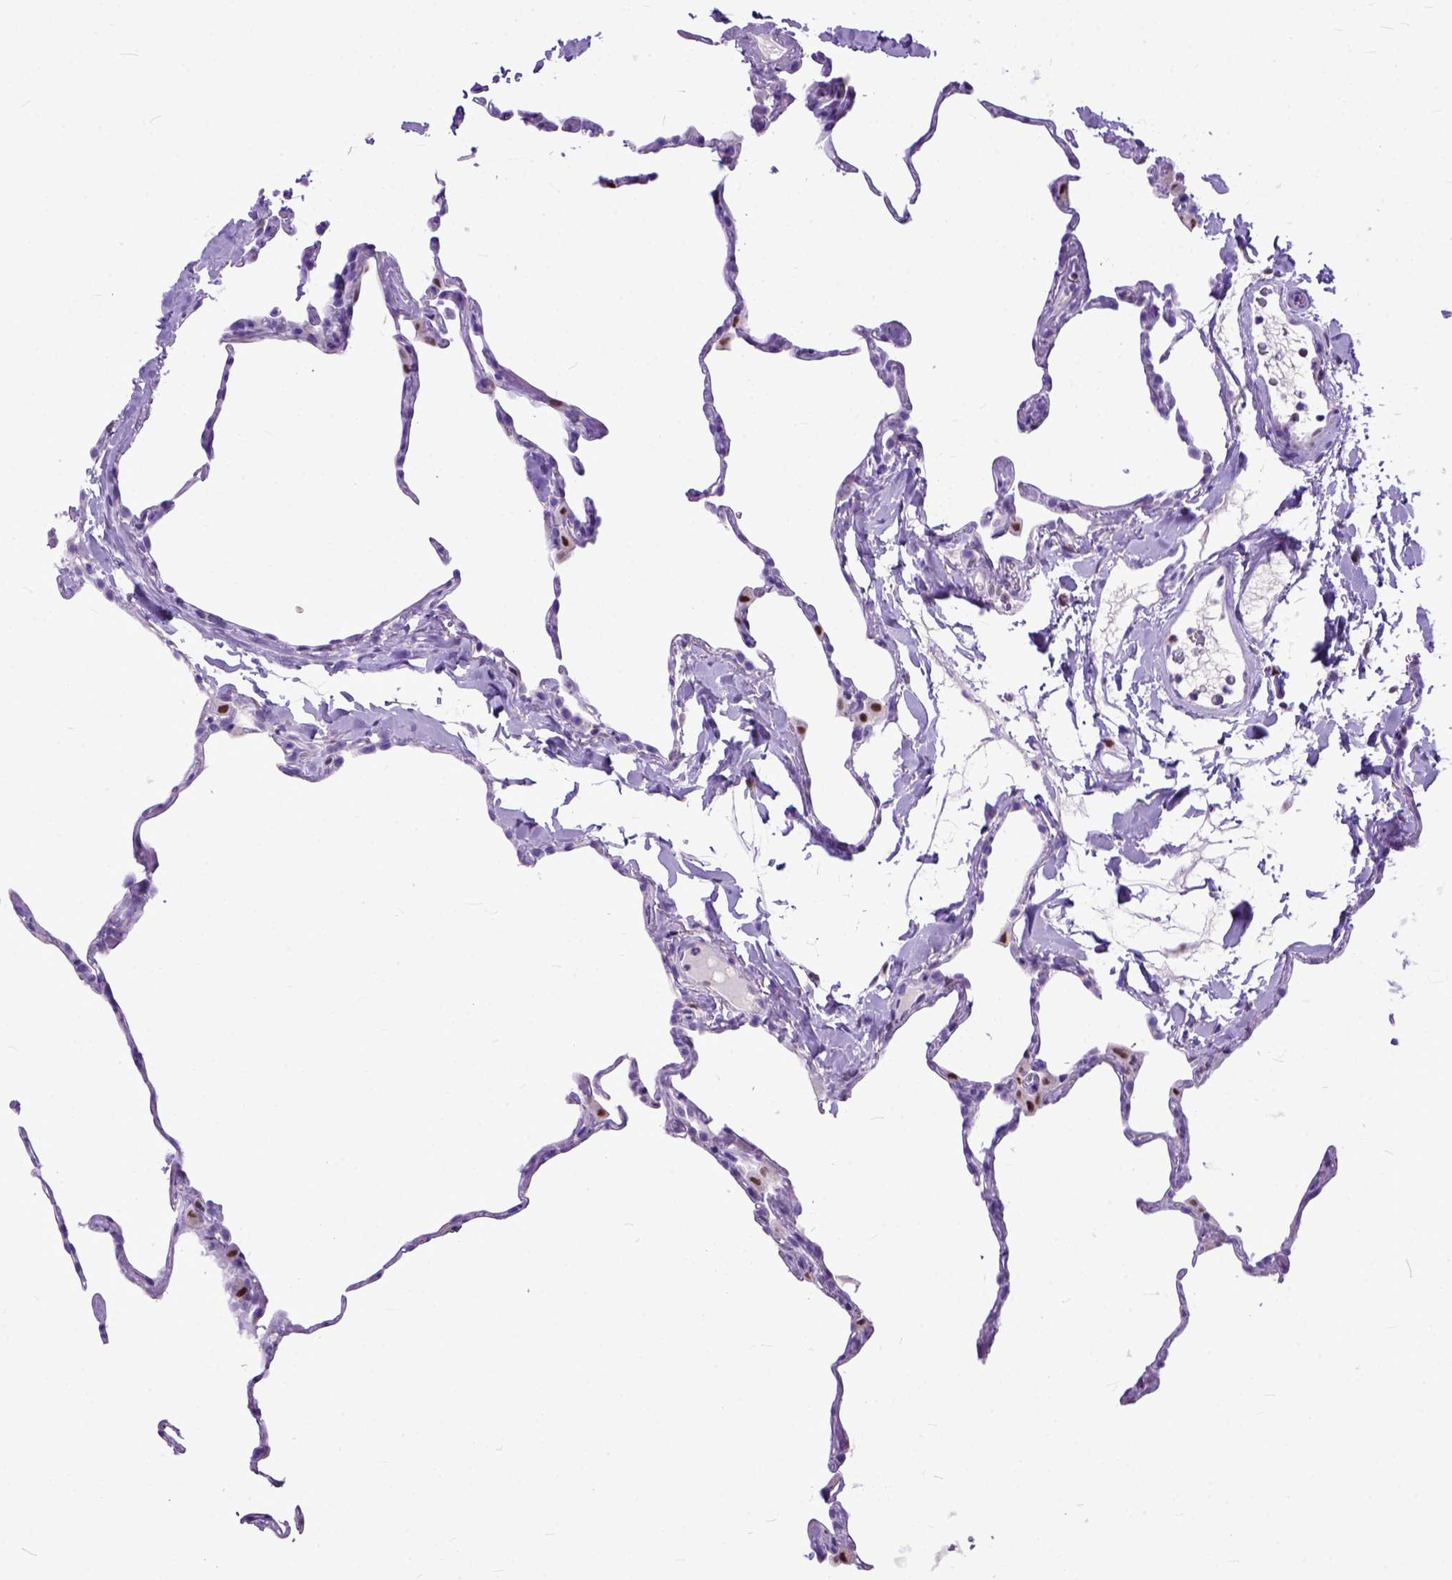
{"staining": {"intensity": "moderate", "quantity": "<25%", "location": "nuclear"}, "tissue": "lung", "cell_type": "Alveolar cells", "image_type": "normal", "snomed": [{"axis": "morphology", "description": "Normal tissue, NOS"}, {"axis": "topography", "description": "Lung"}], "caption": "An image of lung stained for a protein demonstrates moderate nuclear brown staining in alveolar cells.", "gene": "CRB1", "patient": {"sex": "male", "age": 65}}